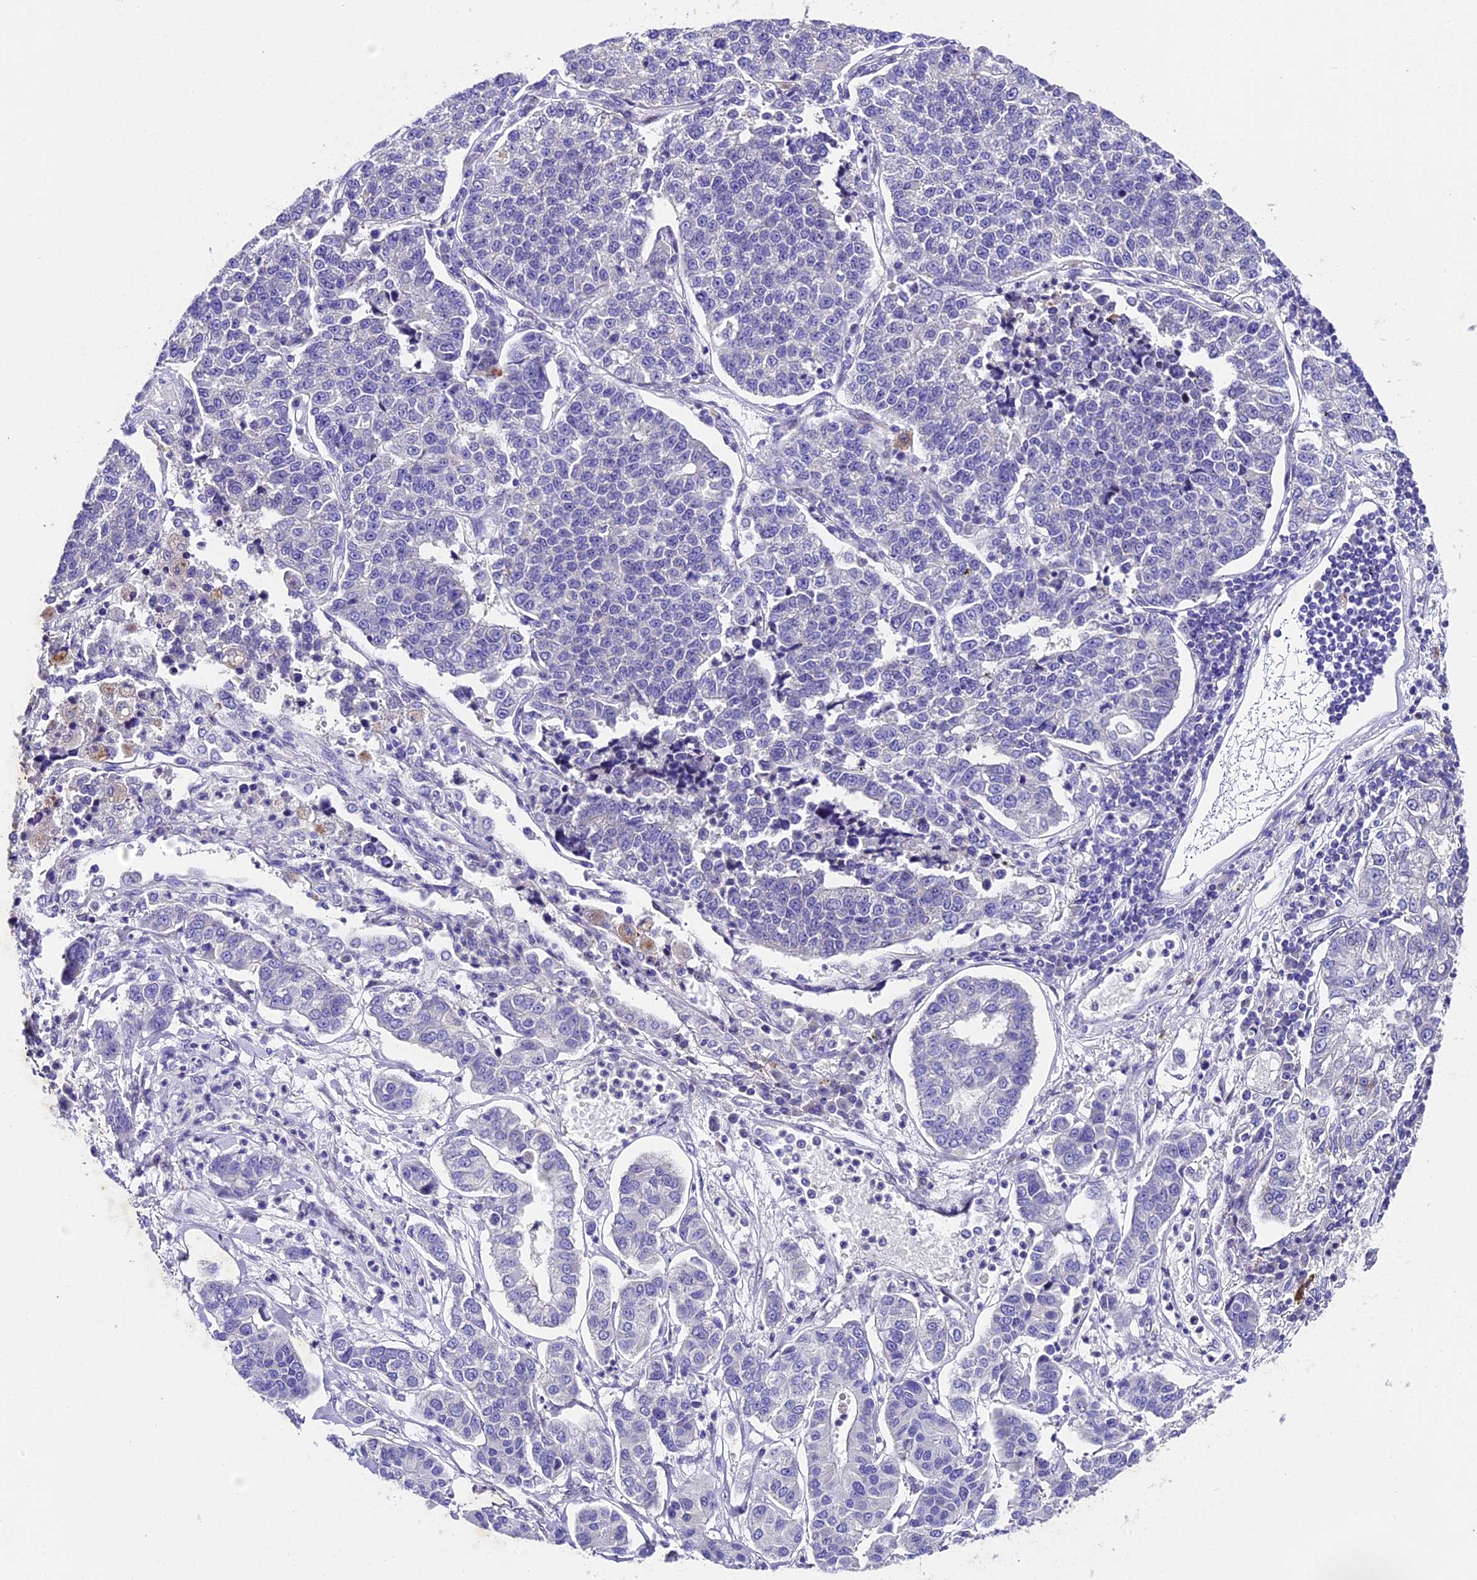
{"staining": {"intensity": "negative", "quantity": "none", "location": "none"}, "tissue": "lung cancer", "cell_type": "Tumor cells", "image_type": "cancer", "snomed": [{"axis": "morphology", "description": "Adenocarcinoma, NOS"}, {"axis": "topography", "description": "Lung"}], "caption": "Lung cancer (adenocarcinoma) was stained to show a protein in brown. There is no significant staining in tumor cells. (Immunohistochemistry, brightfield microscopy, high magnification).", "gene": "IFT140", "patient": {"sex": "male", "age": 49}}